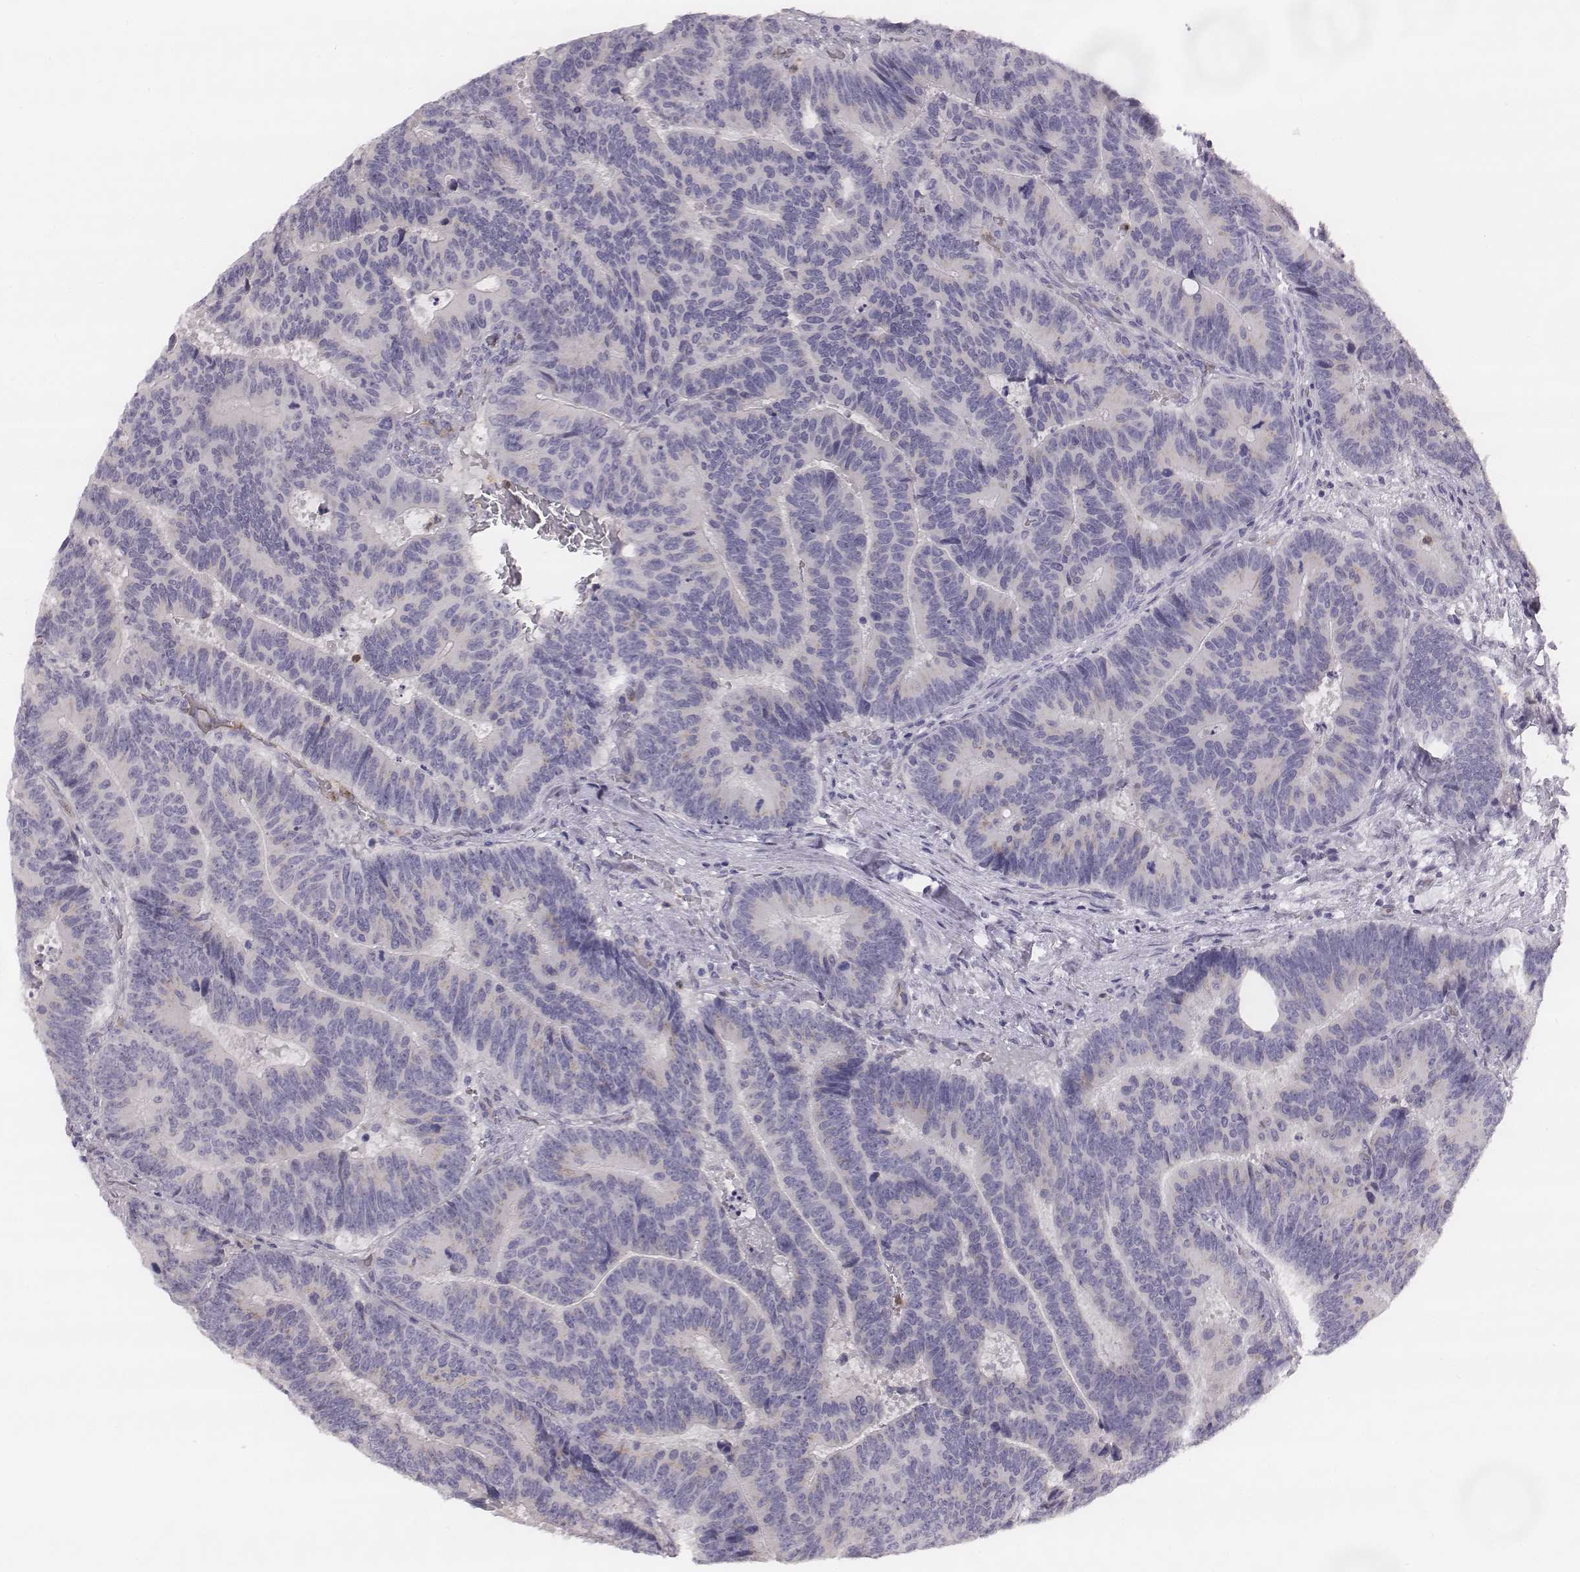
{"staining": {"intensity": "negative", "quantity": "none", "location": "none"}, "tissue": "colorectal cancer", "cell_type": "Tumor cells", "image_type": "cancer", "snomed": [{"axis": "morphology", "description": "Adenocarcinoma, NOS"}, {"axis": "topography", "description": "Colon"}], "caption": "DAB (3,3'-diaminobenzidine) immunohistochemical staining of colorectal adenocarcinoma reveals no significant staining in tumor cells.", "gene": "KCNJ12", "patient": {"sex": "female", "age": 82}}